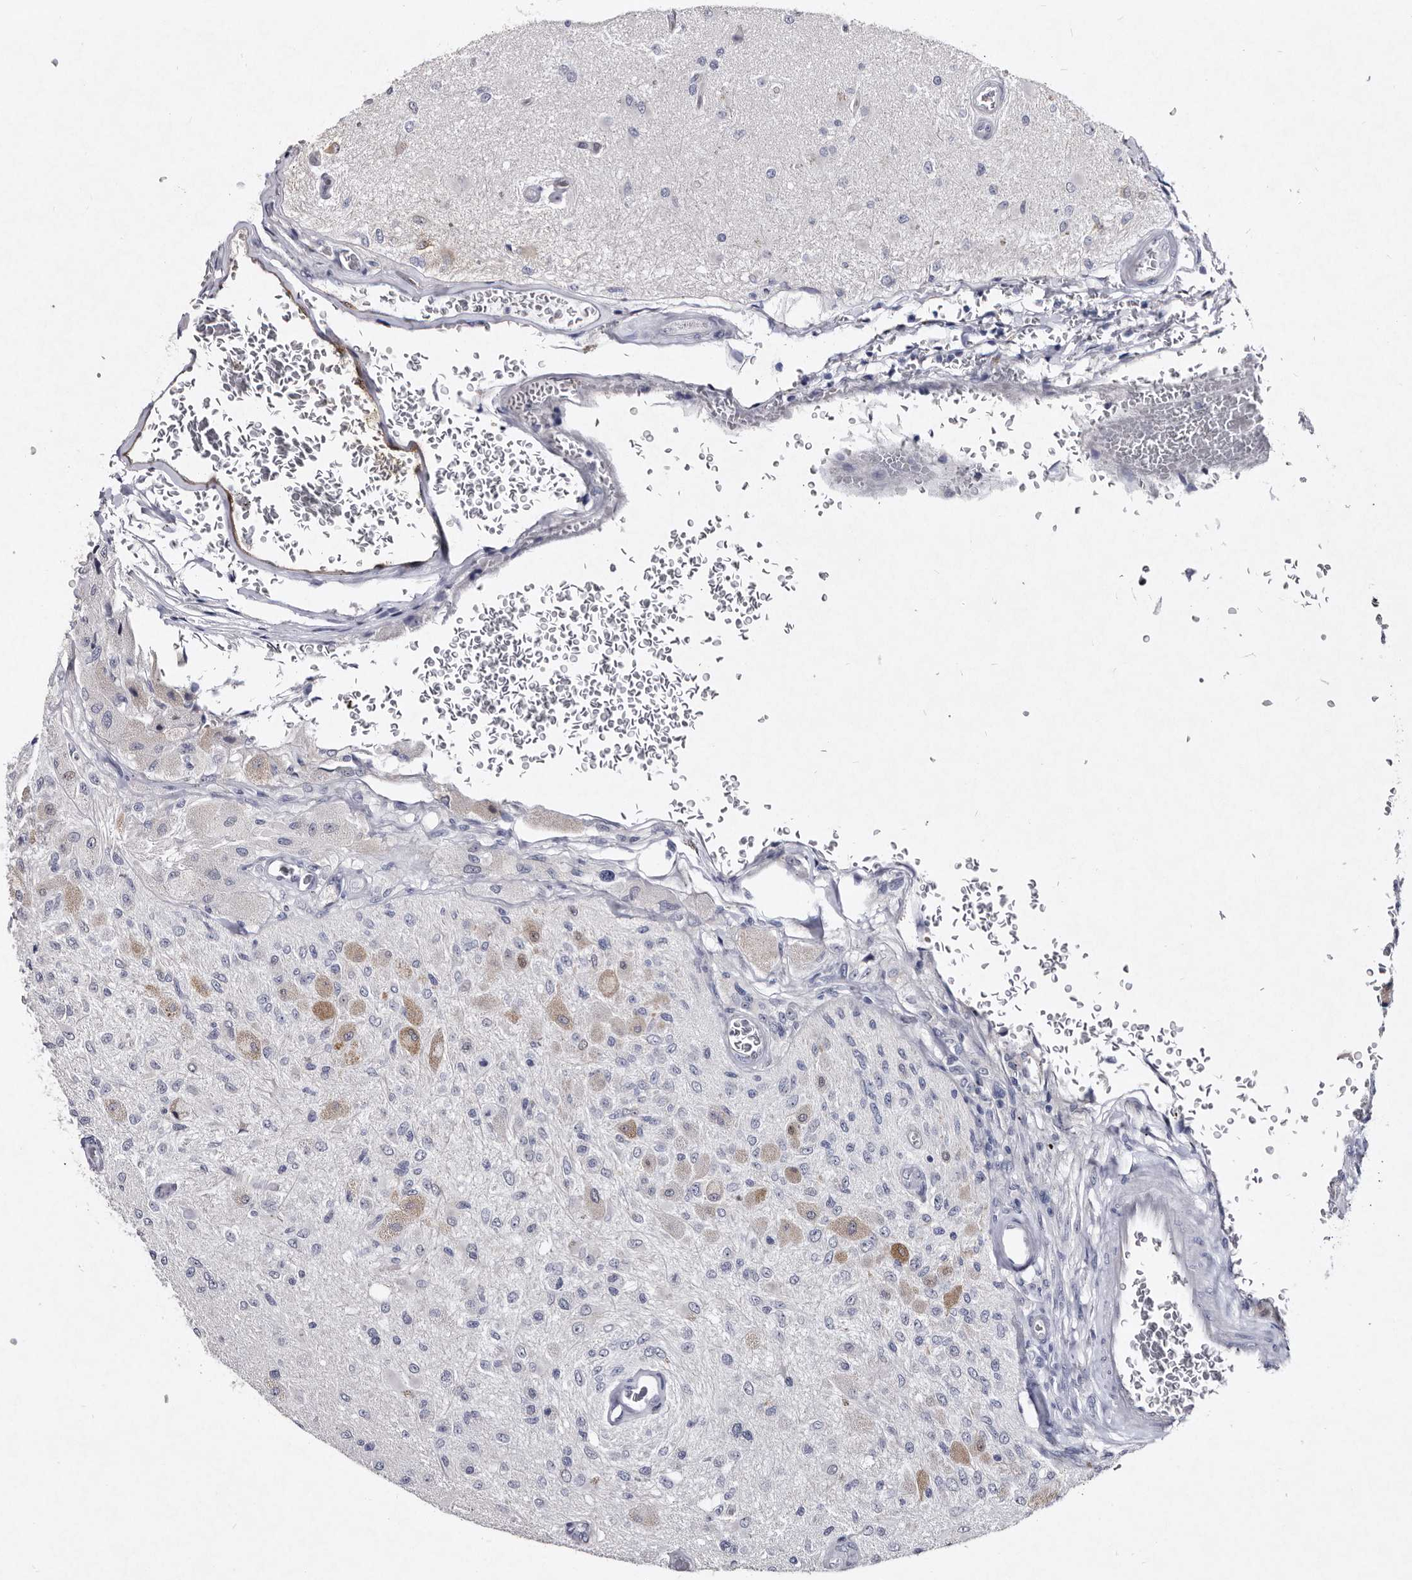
{"staining": {"intensity": "negative", "quantity": "none", "location": "none"}, "tissue": "glioma", "cell_type": "Tumor cells", "image_type": "cancer", "snomed": [{"axis": "morphology", "description": "Normal tissue, NOS"}, {"axis": "morphology", "description": "Glioma, malignant, High grade"}, {"axis": "topography", "description": "Cerebral cortex"}], "caption": "High power microscopy photomicrograph of an immunohistochemistry (IHC) histopathology image of malignant high-grade glioma, revealing no significant staining in tumor cells. Brightfield microscopy of immunohistochemistry (IHC) stained with DAB (brown) and hematoxylin (blue), captured at high magnification.", "gene": "SERPINB8", "patient": {"sex": "male", "age": 77}}